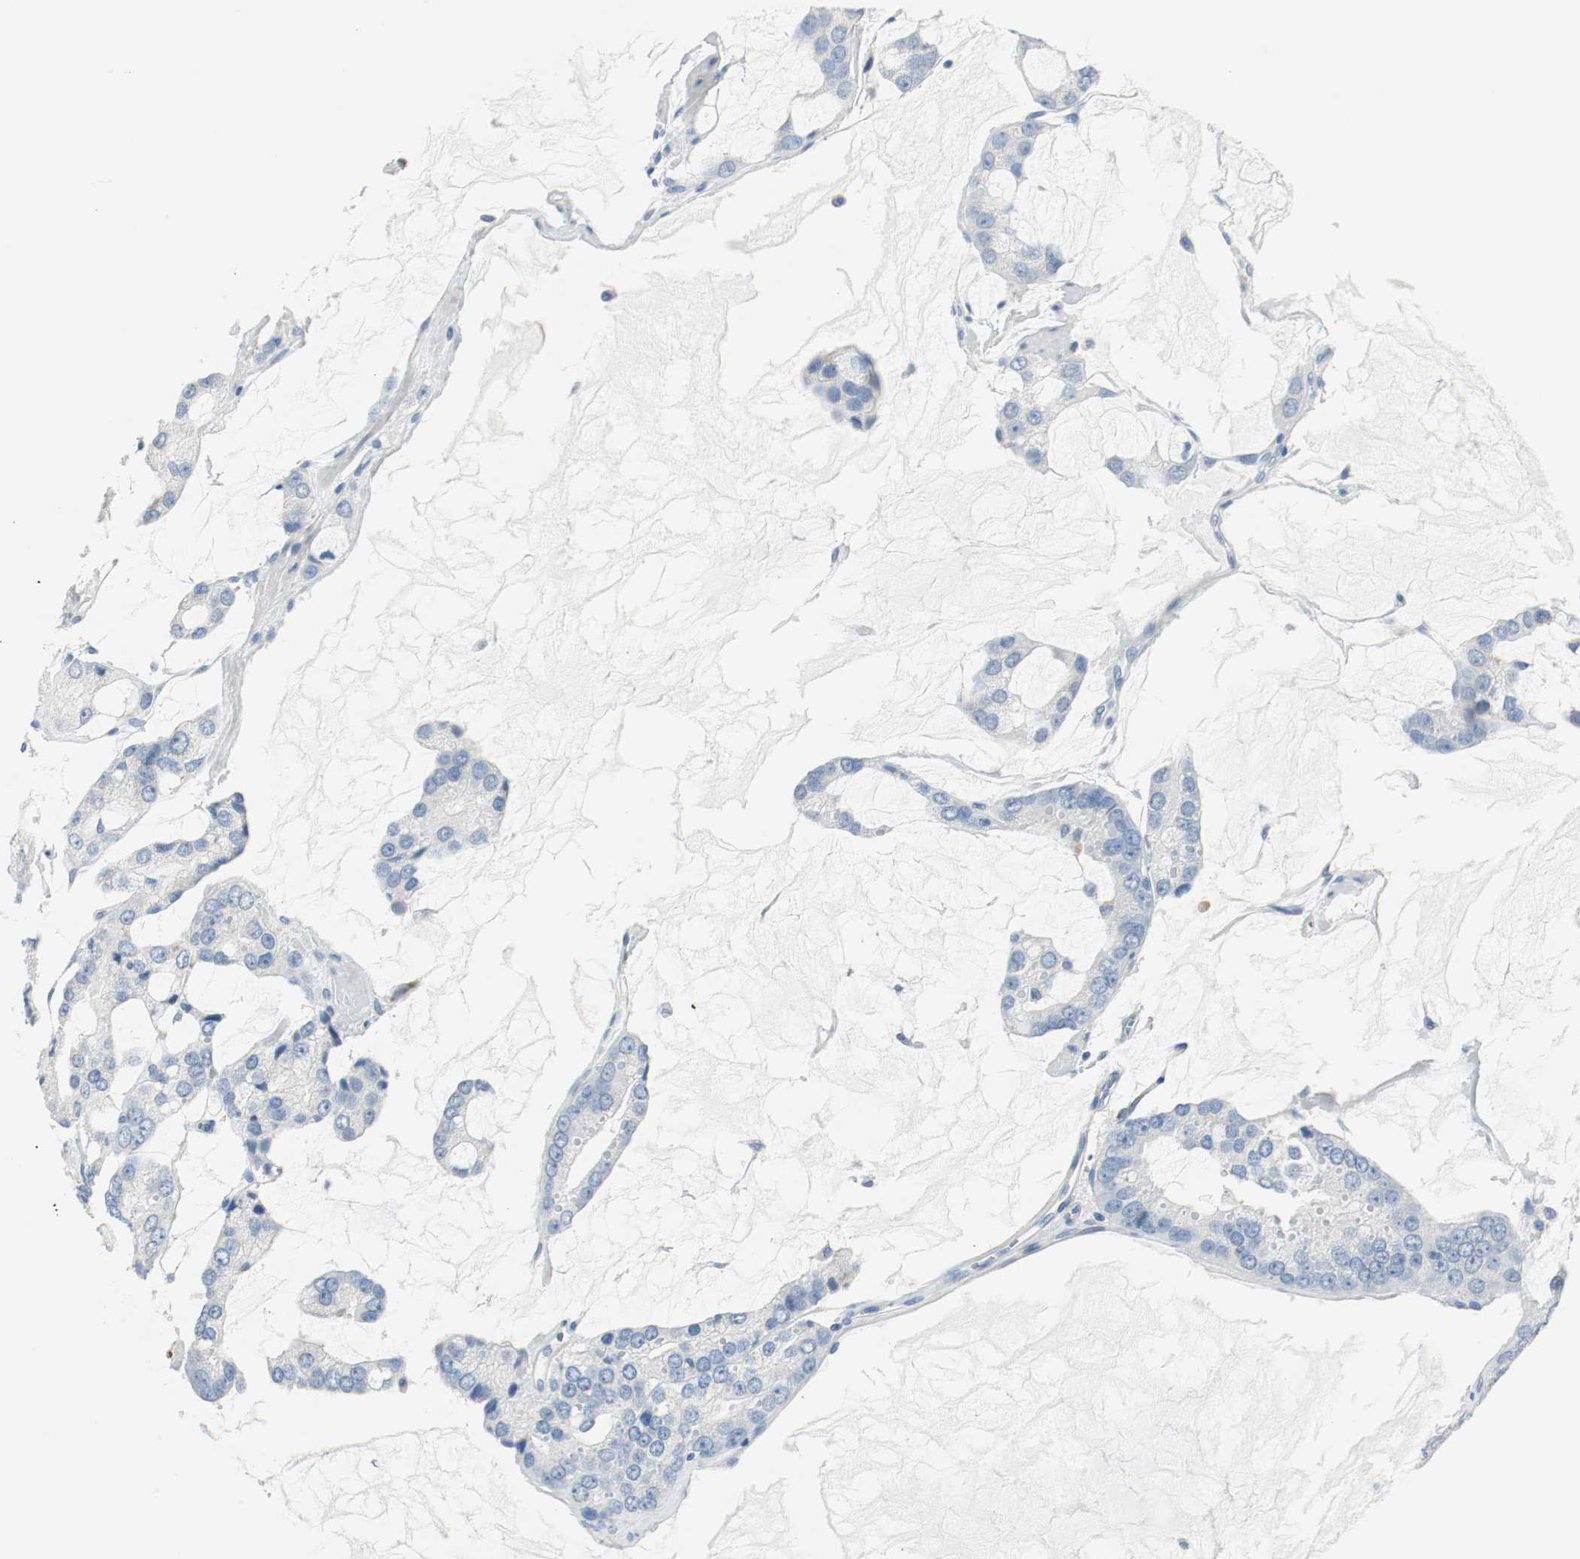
{"staining": {"intensity": "negative", "quantity": "none", "location": "none"}, "tissue": "prostate cancer", "cell_type": "Tumor cells", "image_type": "cancer", "snomed": [{"axis": "morphology", "description": "Adenocarcinoma, High grade"}, {"axis": "topography", "description": "Prostate"}], "caption": "Immunohistochemistry (IHC) photomicrograph of neoplastic tissue: human prostate cancer stained with DAB demonstrates no significant protein staining in tumor cells.", "gene": "LAMB1", "patient": {"sex": "male", "age": 67}}